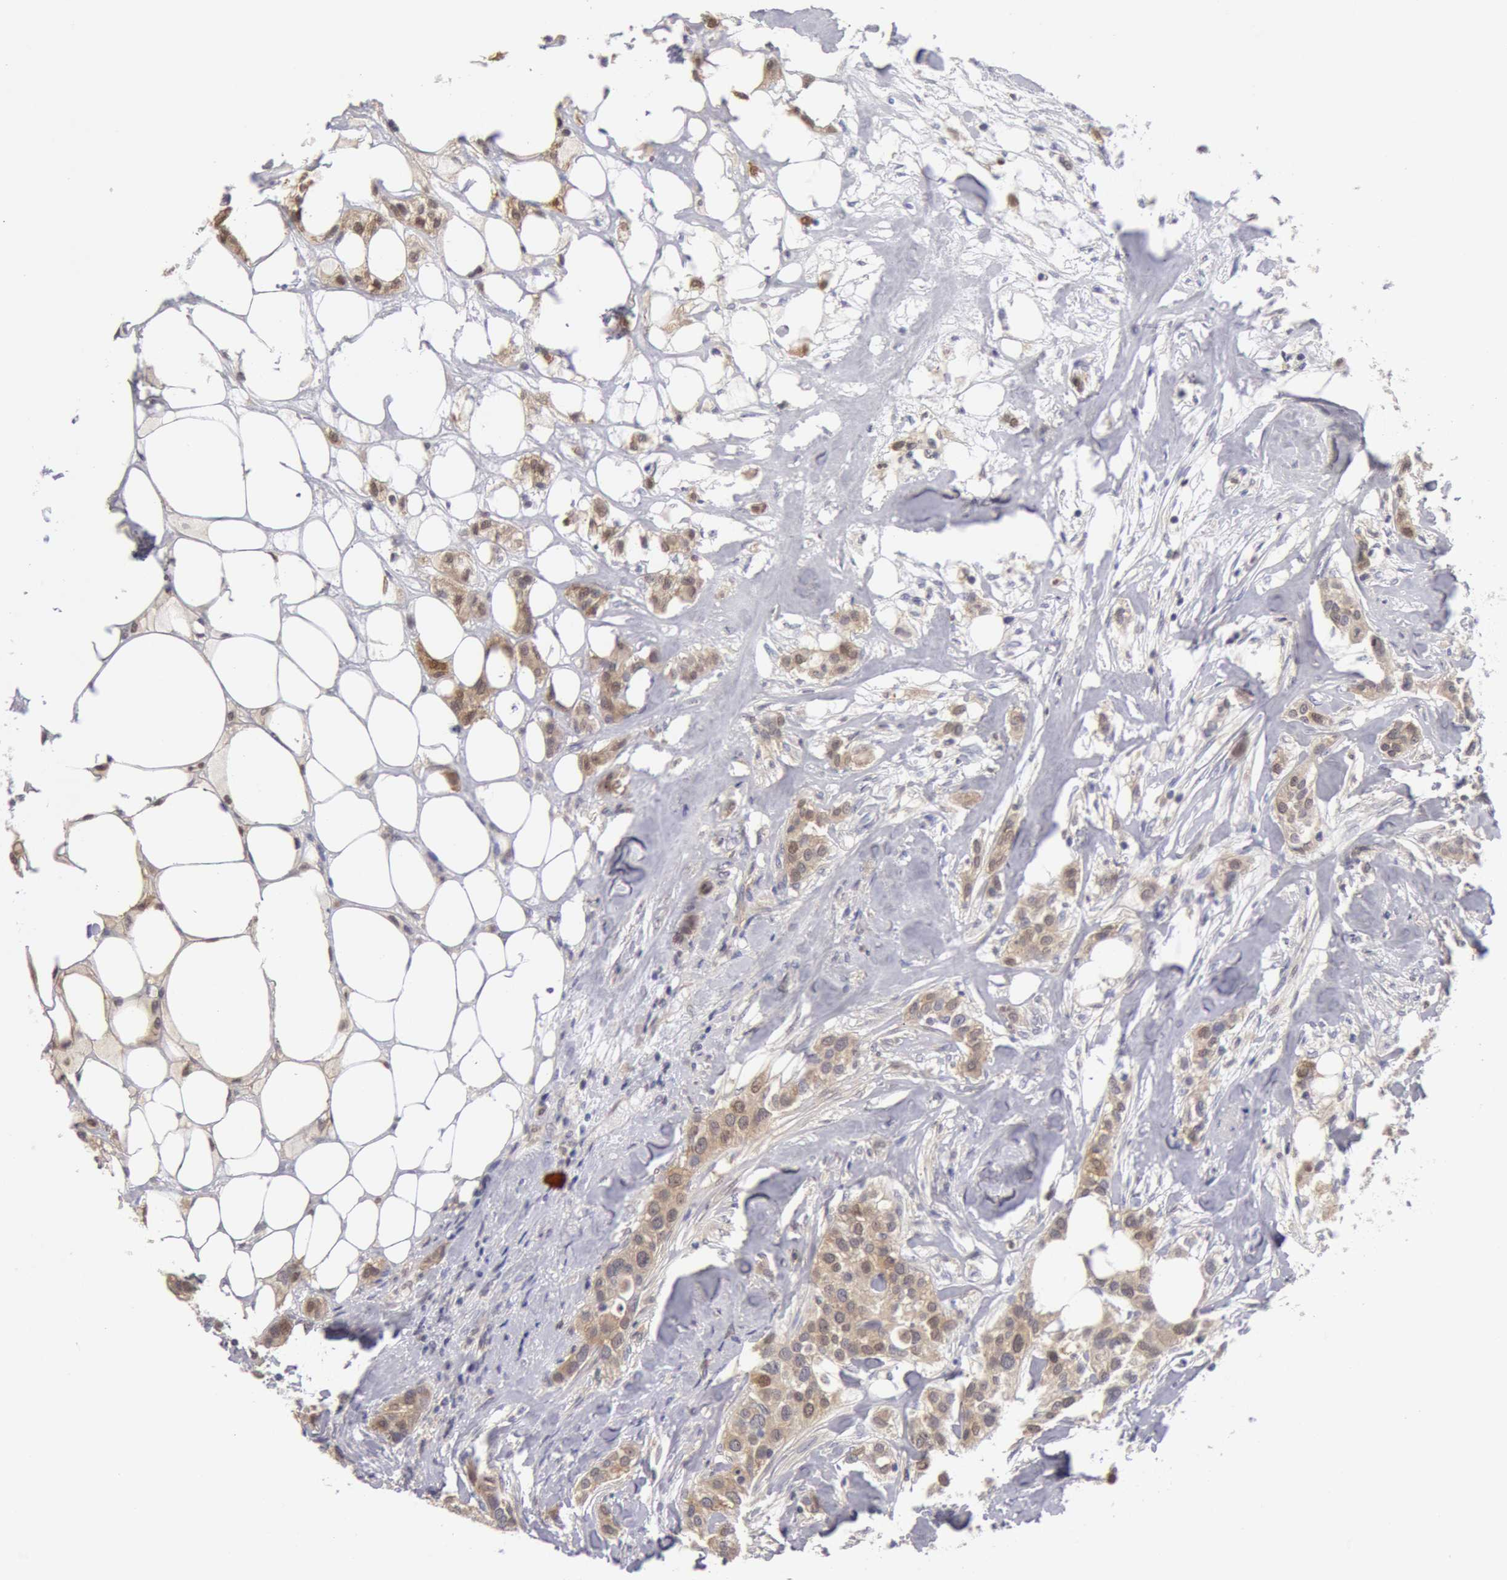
{"staining": {"intensity": "weak", "quantity": "<25%", "location": "cytoplasmic/membranous,nuclear"}, "tissue": "breast cancer", "cell_type": "Tumor cells", "image_type": "cancer", "snomed": [{"axis": "morphology", "description": "Duct carcinoma"}, {"axis": "topography", "description": "Breast"}], "caption": "A high-resolution photomicrograph shows immunohistochemistry (IHC) staining of breast cancer, which demonstrates no significant expression in tumor cells.", "gene": "TXNRD1", "patient": {"sex": "female", "age": 45}}